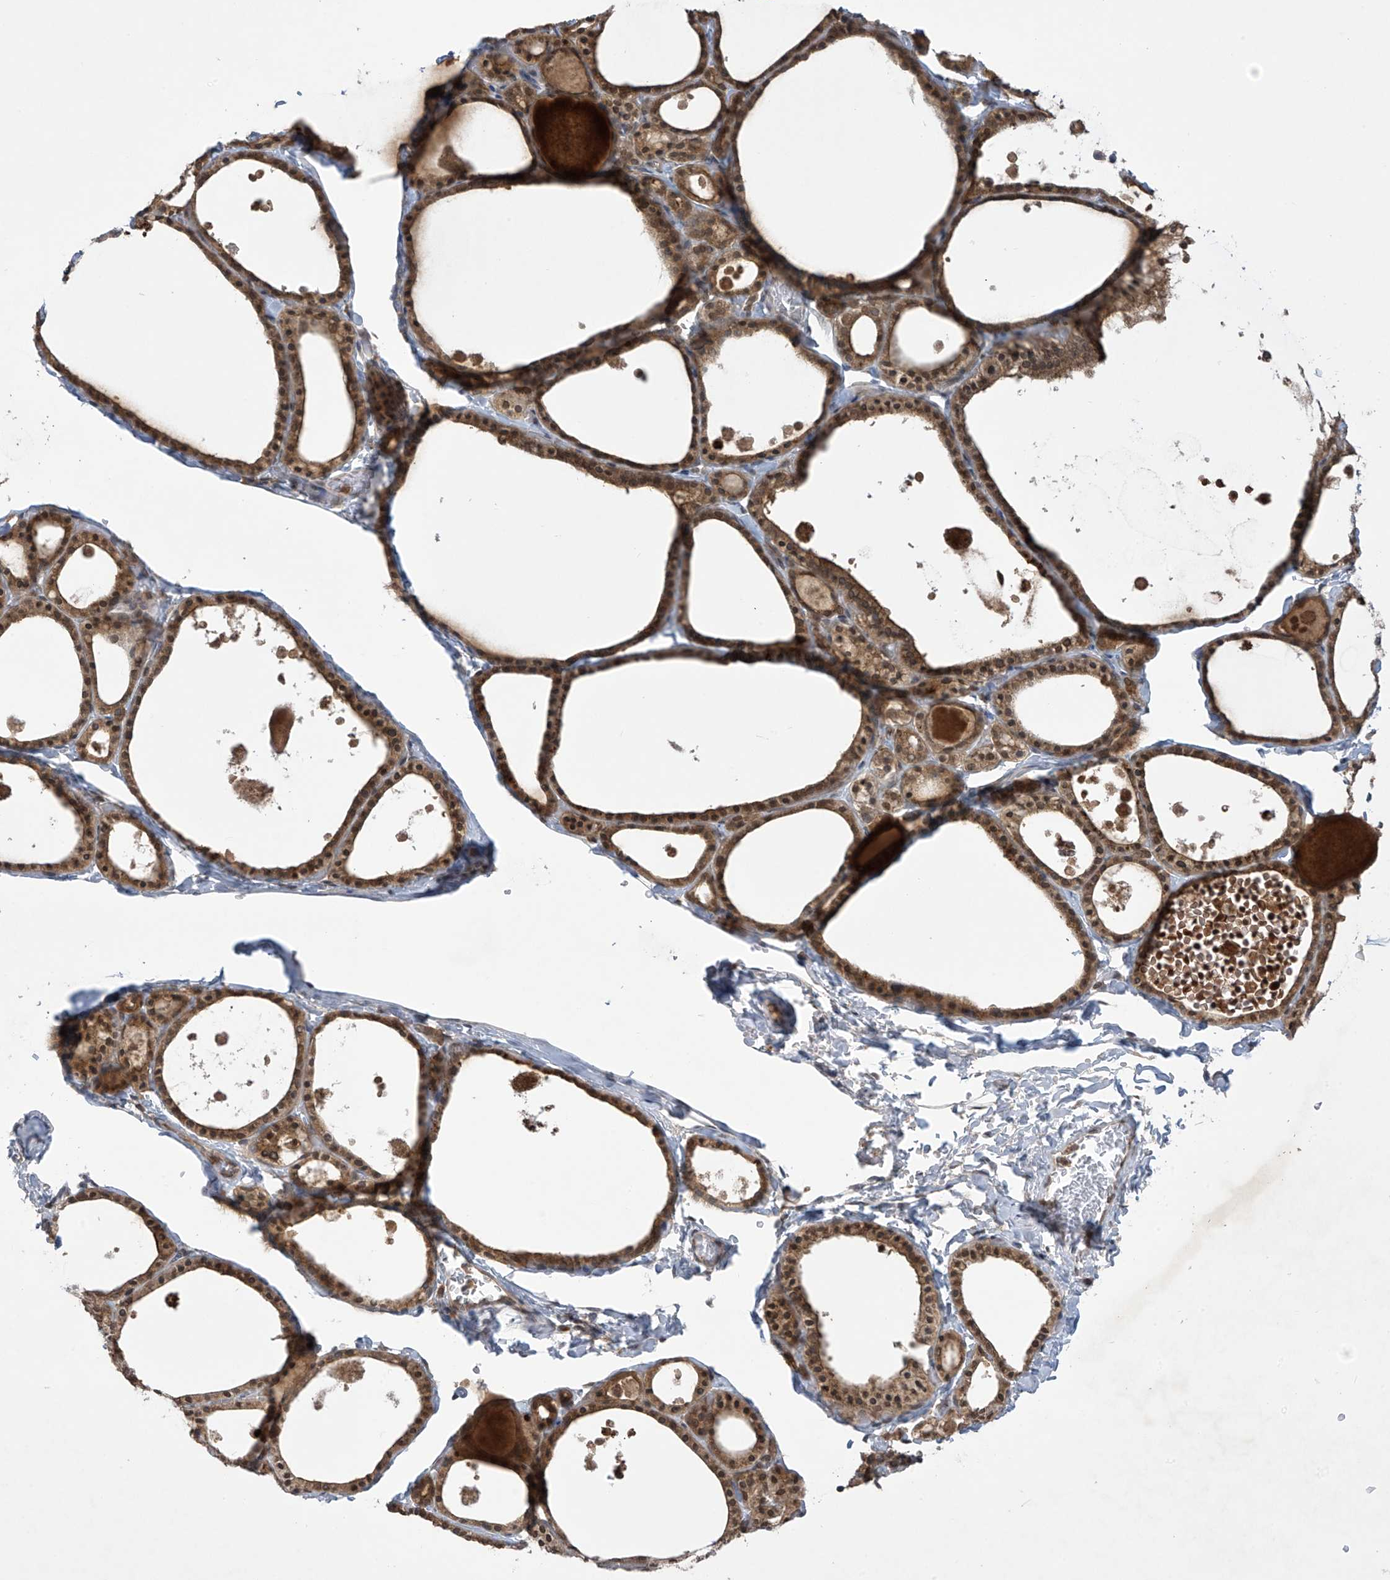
{"staining": {"intensity": "moderate", "quantity": ">75%", "location": "cytoplasmic/membranous,nuclear"}, "tissue": "thyroid gland", "cell_type": "Glandular cells", "image_type": "normal", "snomed": [{"axis": "morphology", "description": "Normal tissue, NOS"}, {"axis": "topography", "description": "Thyroid gland"}], "caption": "The photomicrograph demonstrates immunohistochemical staining of unremarkable thyroid gland. There is moderate cytoplasmic/membranous,nuclear positivity is present in about >75% of glandular cells.", "gene": "LCOR", "patient": {"sex": "male", "age": 56}}